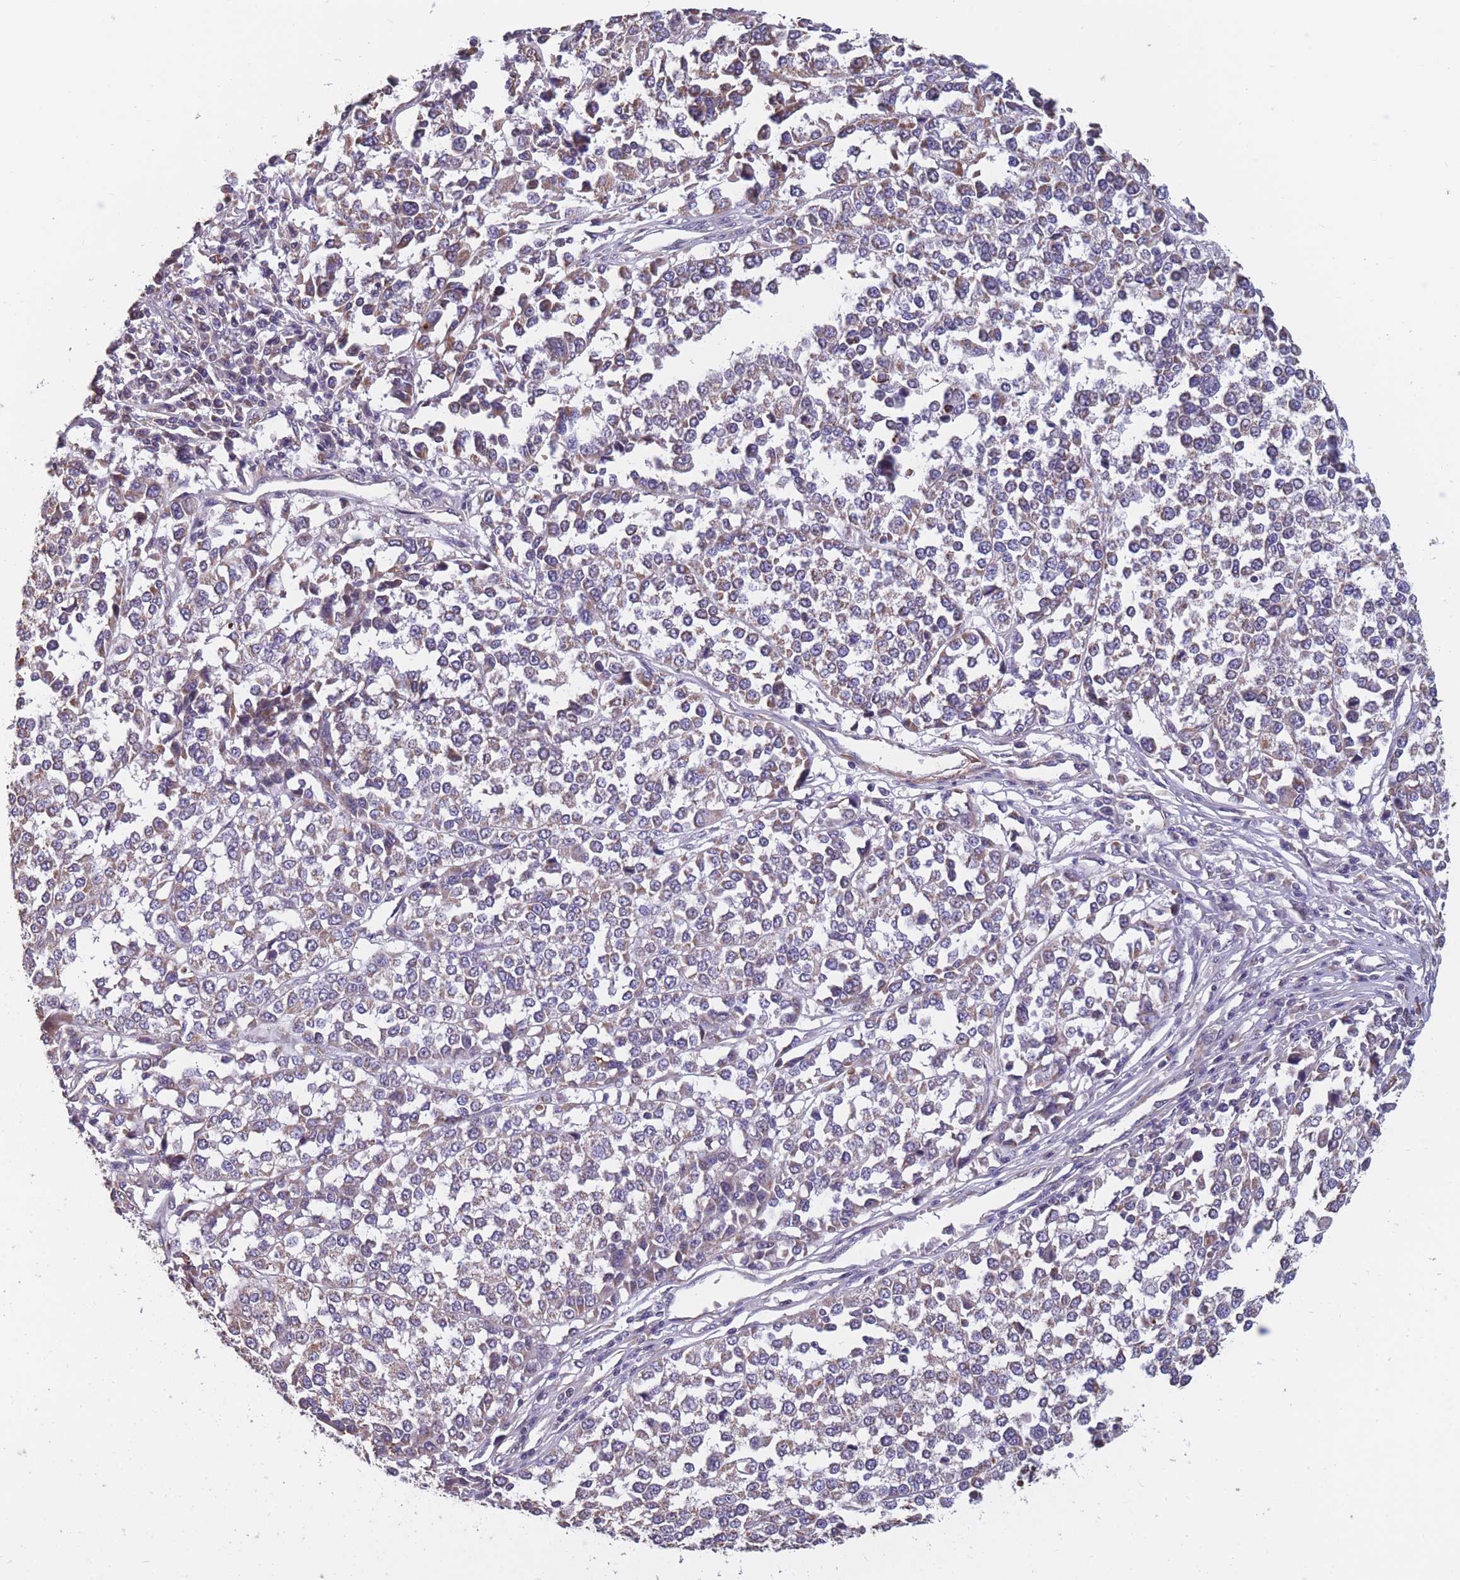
{"staining": {"intensity": "moderate", "quantity": "25%-75%", "location": "cytoplasmic/membranous"}, "tissue": "melanoma", "cell_type": "Tumor cells", "image_type": "cancer", "snomed": [{"axis": "morphology", "description": "Malignant melanoma, Metastatic site"}, {"axis": "topography", "description": "Lymph node"}], "caption": "Protein analysis of melanoma tissue reveals moderate cytoplasmic/membranous positivity in about 25%-75% of tumor cells. The protein of interest is shown in brown color, while the nuclei are stained blue.", "gene": "TOMM40L", "patient": {"sex": "male", "age": 44}}